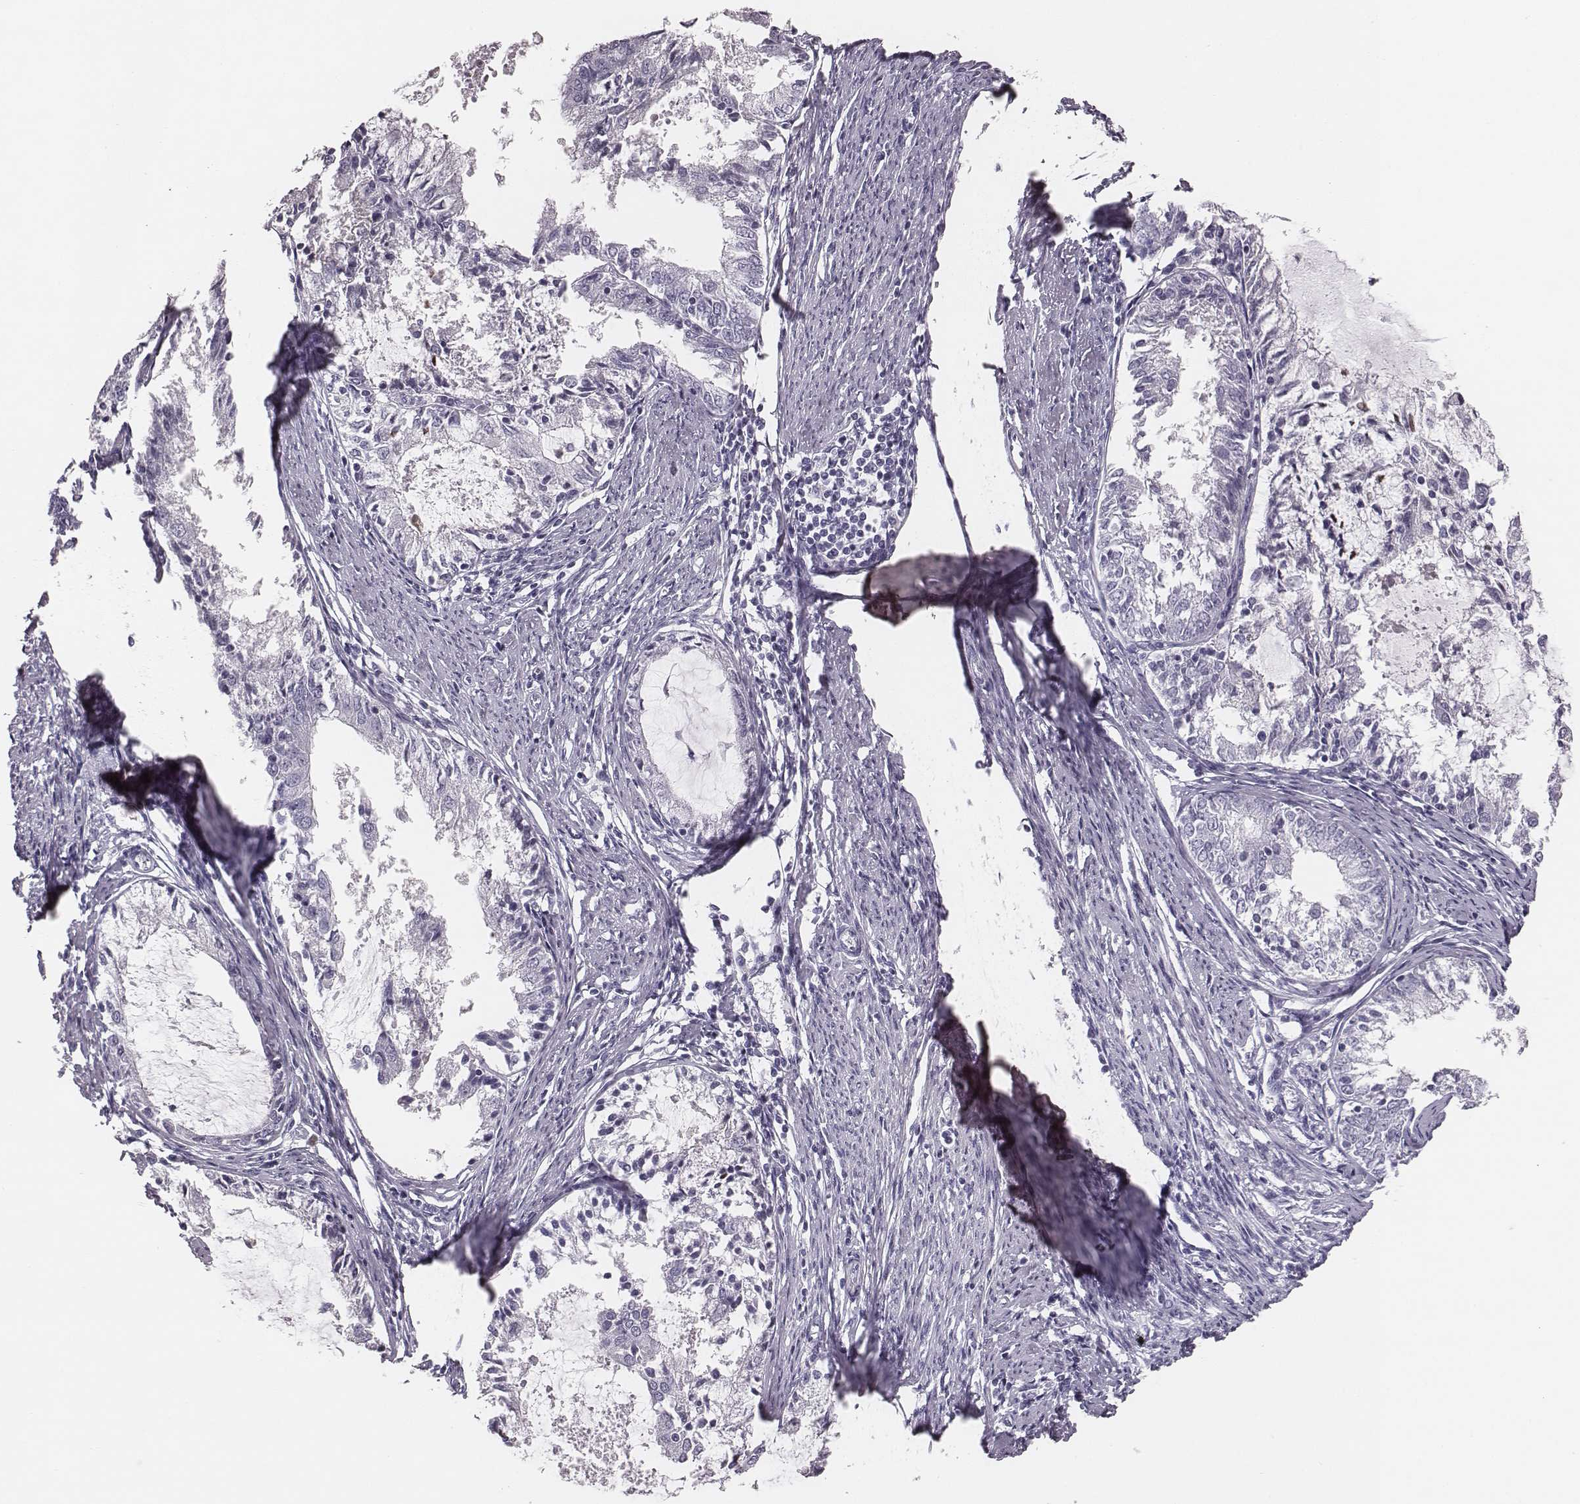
{"staining": {"intensity": "negative", "quantity": "none", "location": "none"}, "tissue": "endometrial cancer", "cell_type": "Tumor cells", "image_type": "cancer", "snomed": [{"axis": "morphology", "description": "Adenocarcinoma, NOS"}, {"axis": "topography", "description": "Endometrium"}], "caption": "IHC micrograph of human endometrial cancer stained for a protein (brown), which reveals no positivity in tumor cells. The staining is performed using DAB brown chromogen with nuclei counter-stained in using hematoxylin.", "gene": "CSH1", "patient": {"sex": "female", "age": 57}}